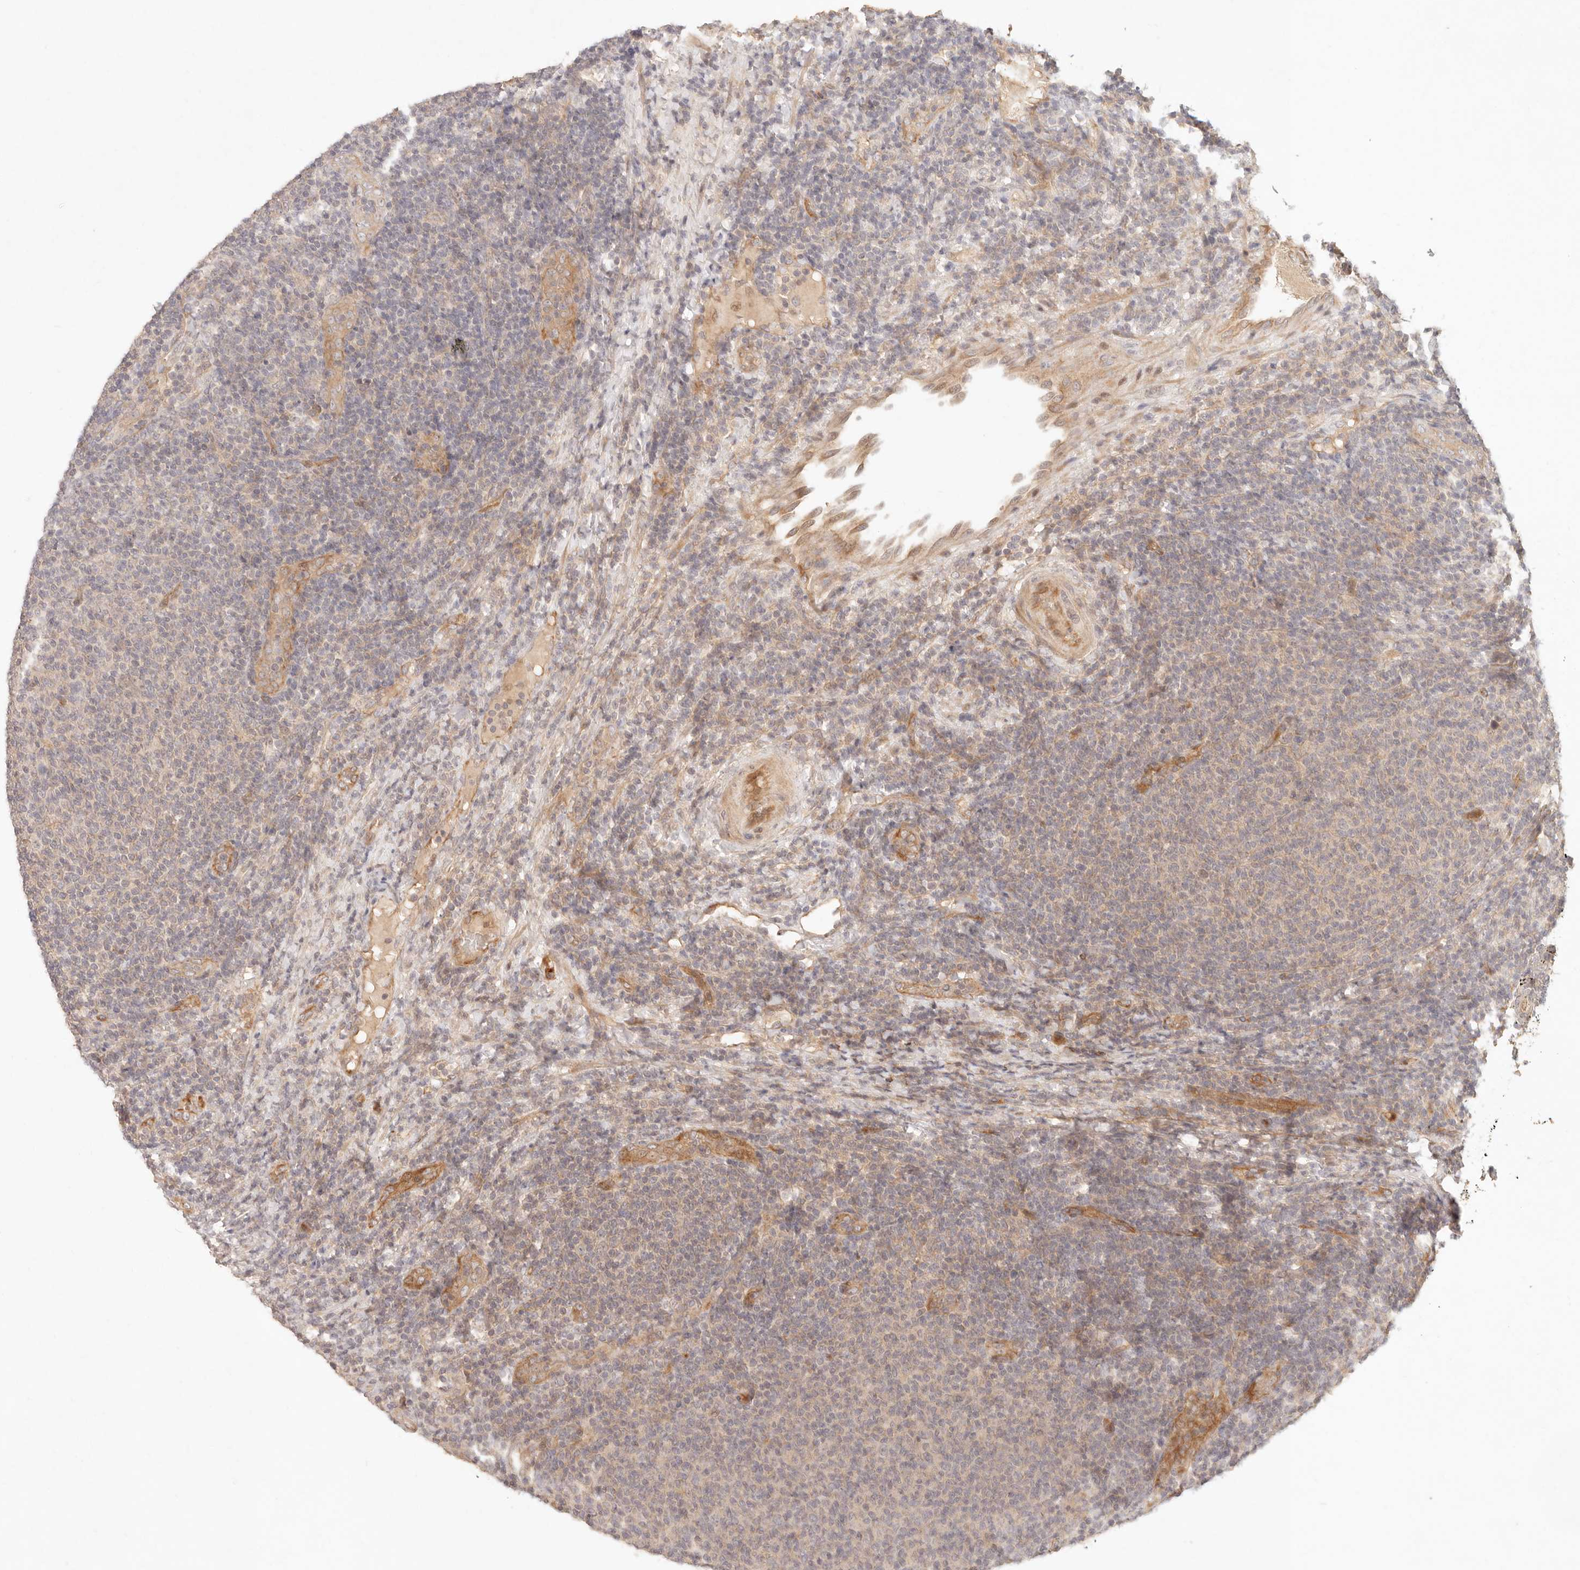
{"staining": {"intensity": "negative", "quantity": "none", "location": "none"}, "tissue": "lymphoma", "cell_type": "Tumor cells", "image_type": "cancer", "snomed": [{"axis": "morphology", "description": "Malignant lymphoma, non-Hodgkin's type, Low grade"}, {"axis": "topography", "description": "Lymph node"}], "caption": "DAB immunohistochemical staining of human lymphoma exhibits no significant expression in tumor cells.", "gene": "PPP1R3B", "patient": {"sex": "male", "age": 66}}